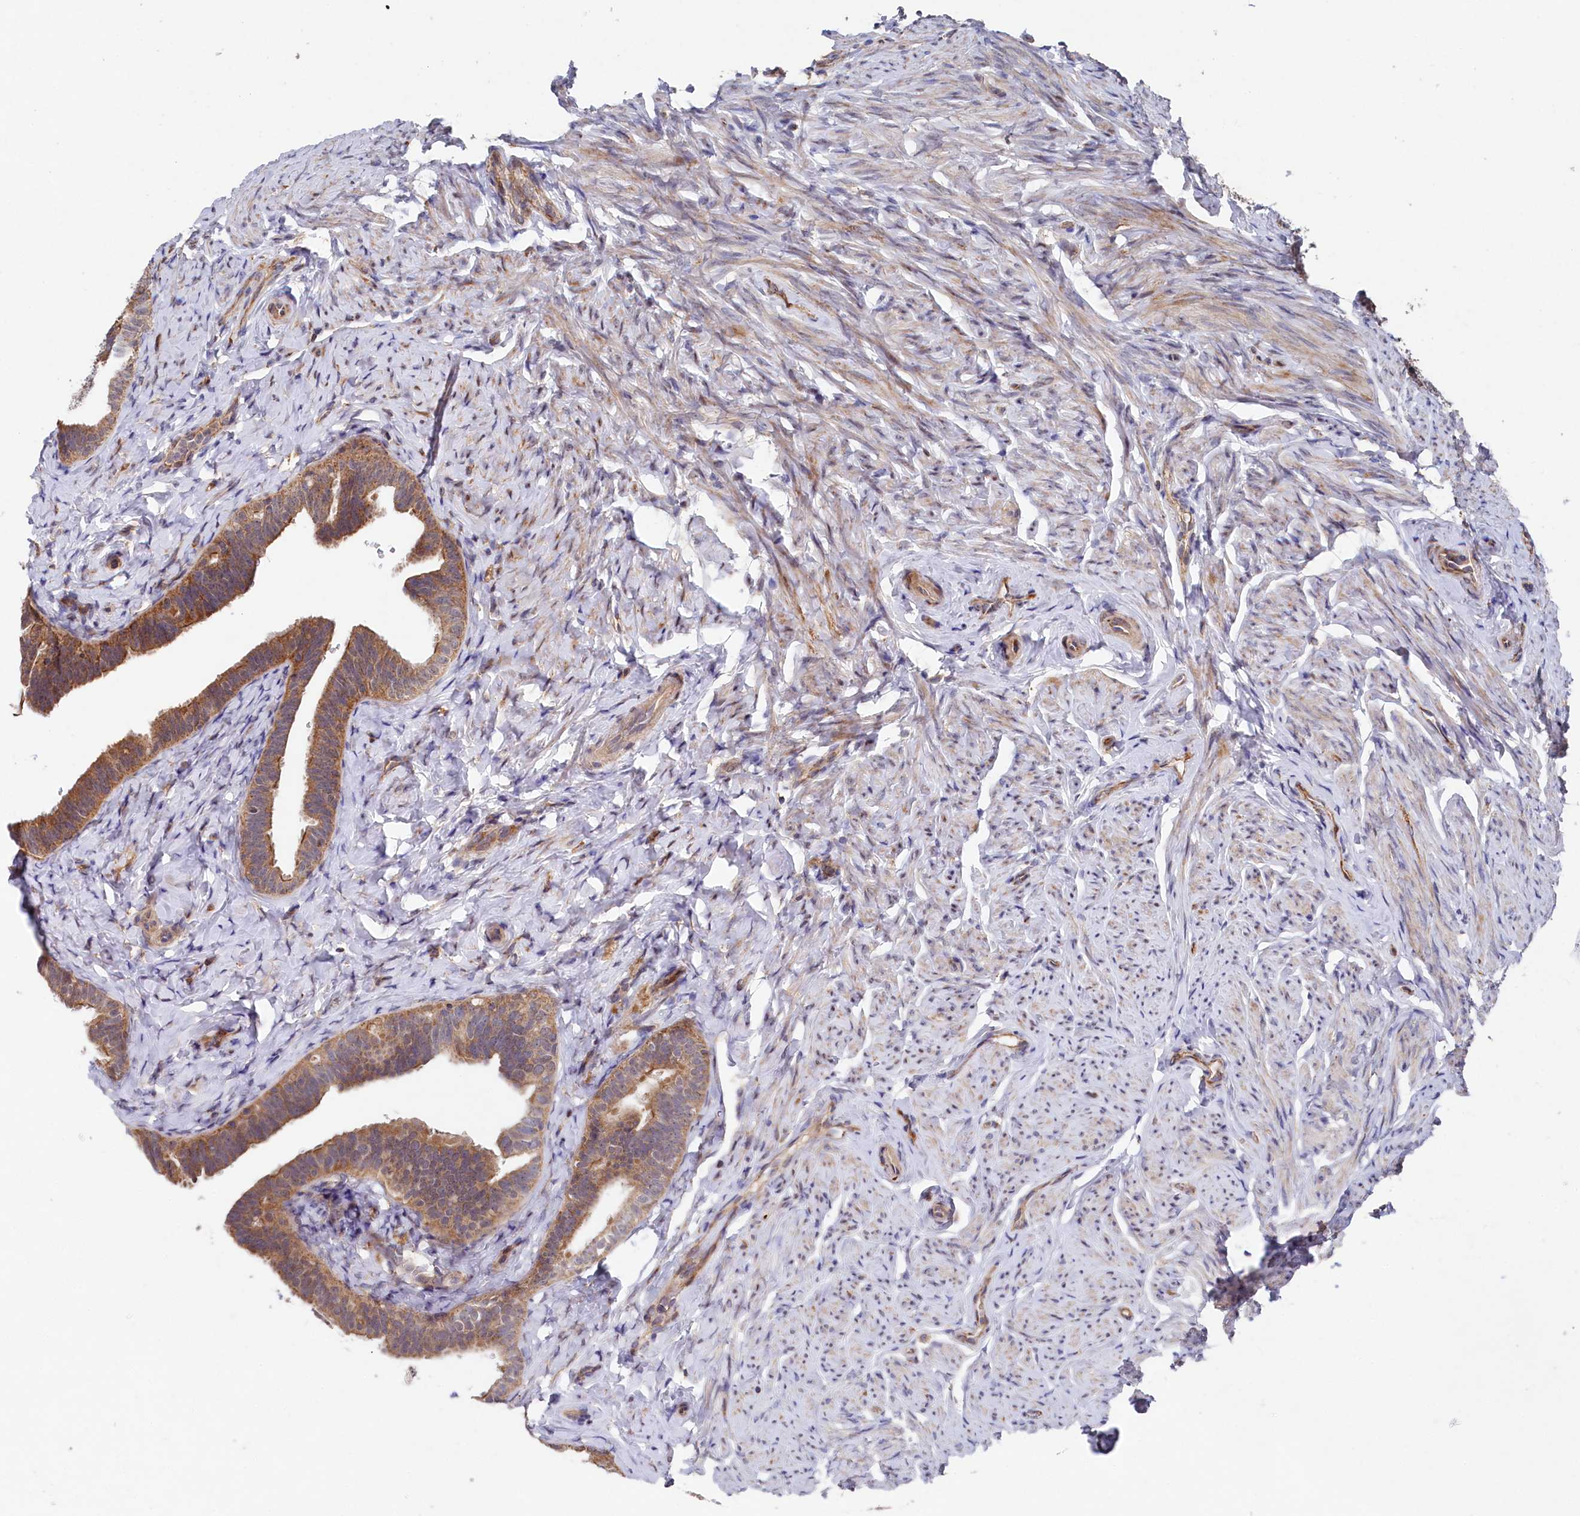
{"staining": {"intensity": "moderate", "quantity": ">75%", "location": "cytoplasmic/membranous"}, "tissue": "fallopian tube", "cell_type": "Glandular cells", "image_type": "normal", "snomed": [{"axis": "morphology", "description": "Normal tissue, NOS"}, {"axis": "topography", "description": "Fallopian tube"}], "caption": "Protein expression by immunohistochemistry (IHC) reveals moderate cytoplasmic/membranous expression in approximately >75% of glandular cells in benign fallopian tube.", "gene": "SUPV3L1", "patient": {"sex": "female", "age": 39}}